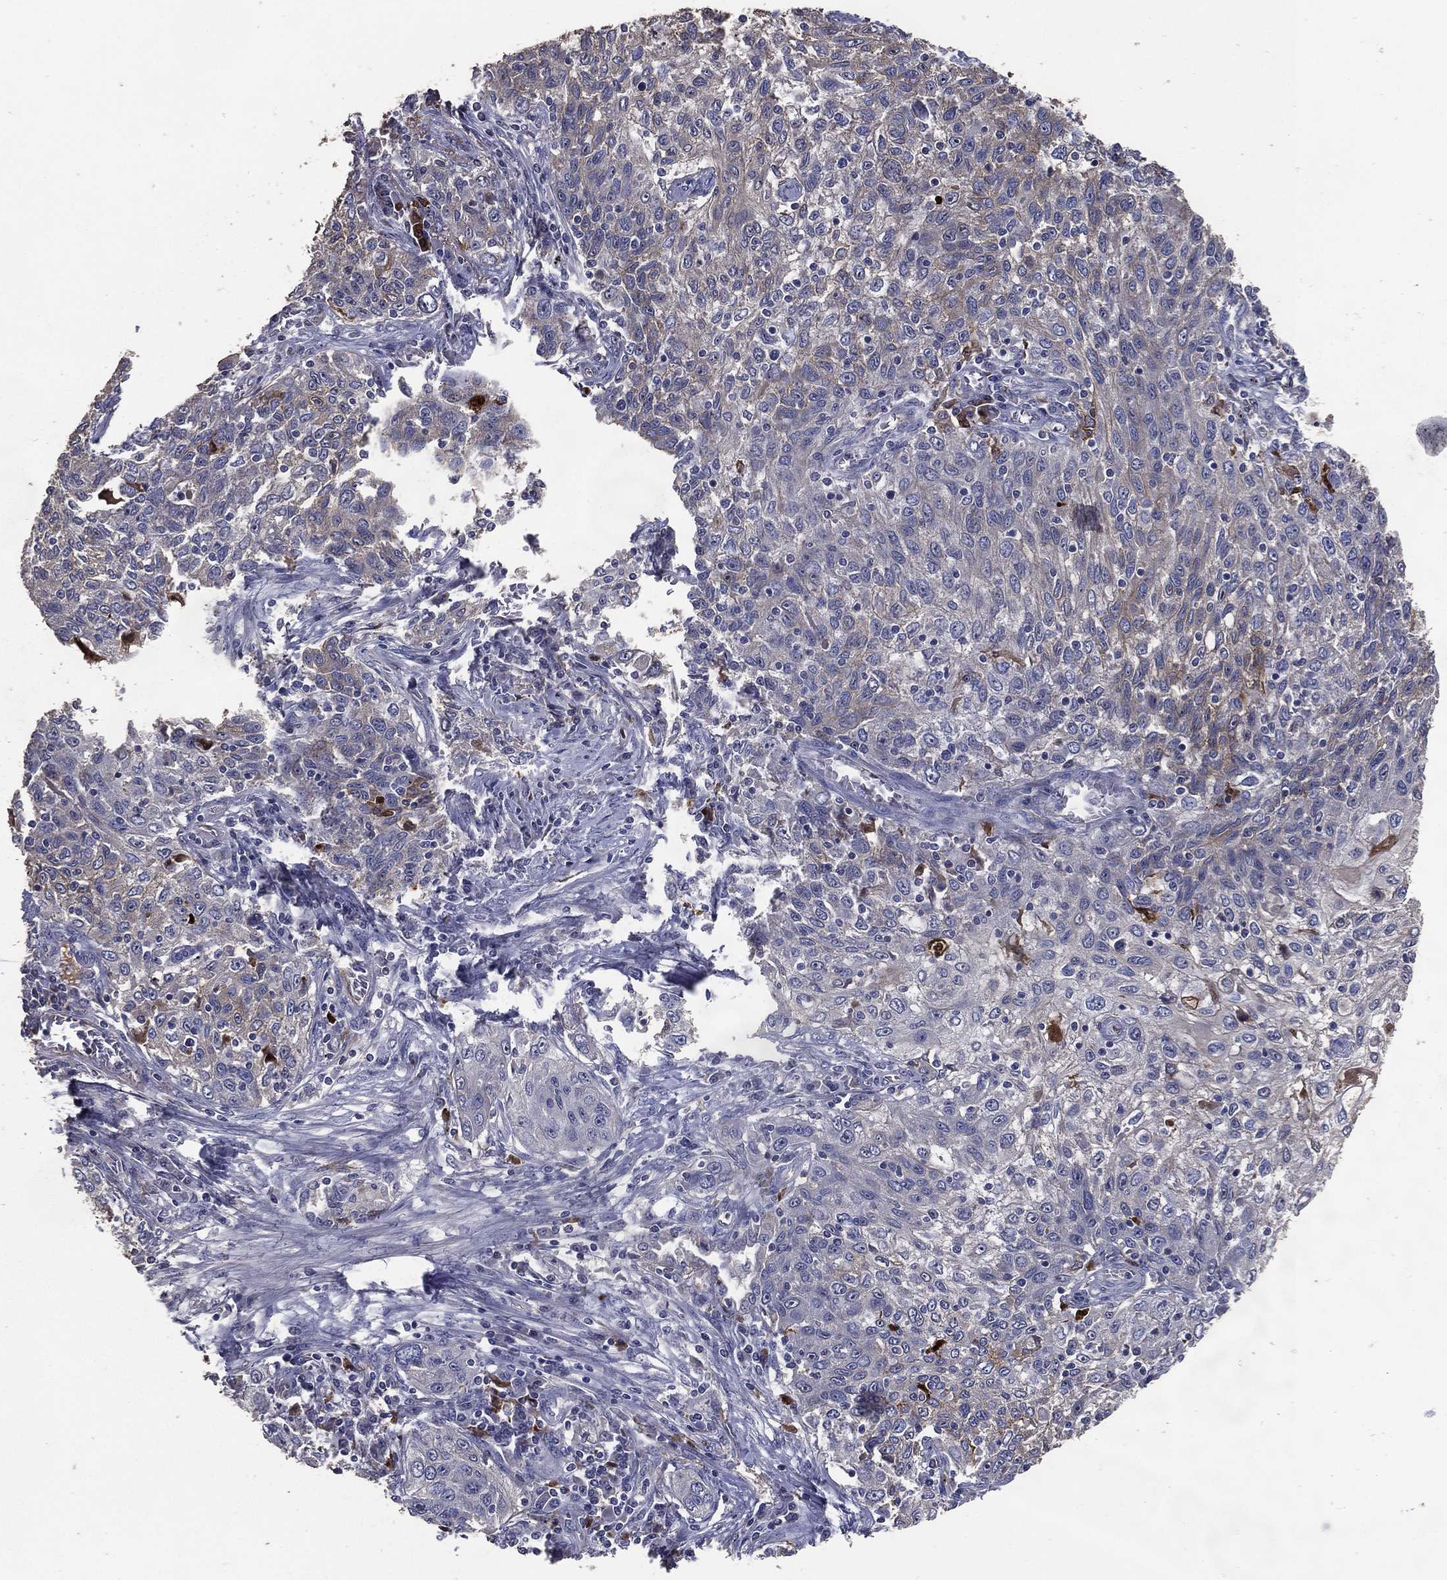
{"staining": {"intensity": "negative", "quantity": "none", "location": "none"}, "tissue": "lung cancer", "cell_type": "Tumor cells", "image_type": "cancer", "snomed": [{"axis": "morphology", "description": "Squamous cell carcinoma, NOS"}, {"axis": "topography", "description": "Lung"}], "caption": "There is no significant positivity in tumor cells of lung cancer (squamous cell carcinoma).", "gene": "EFNA1", "patient": {"sex": "female", "age": 69}}